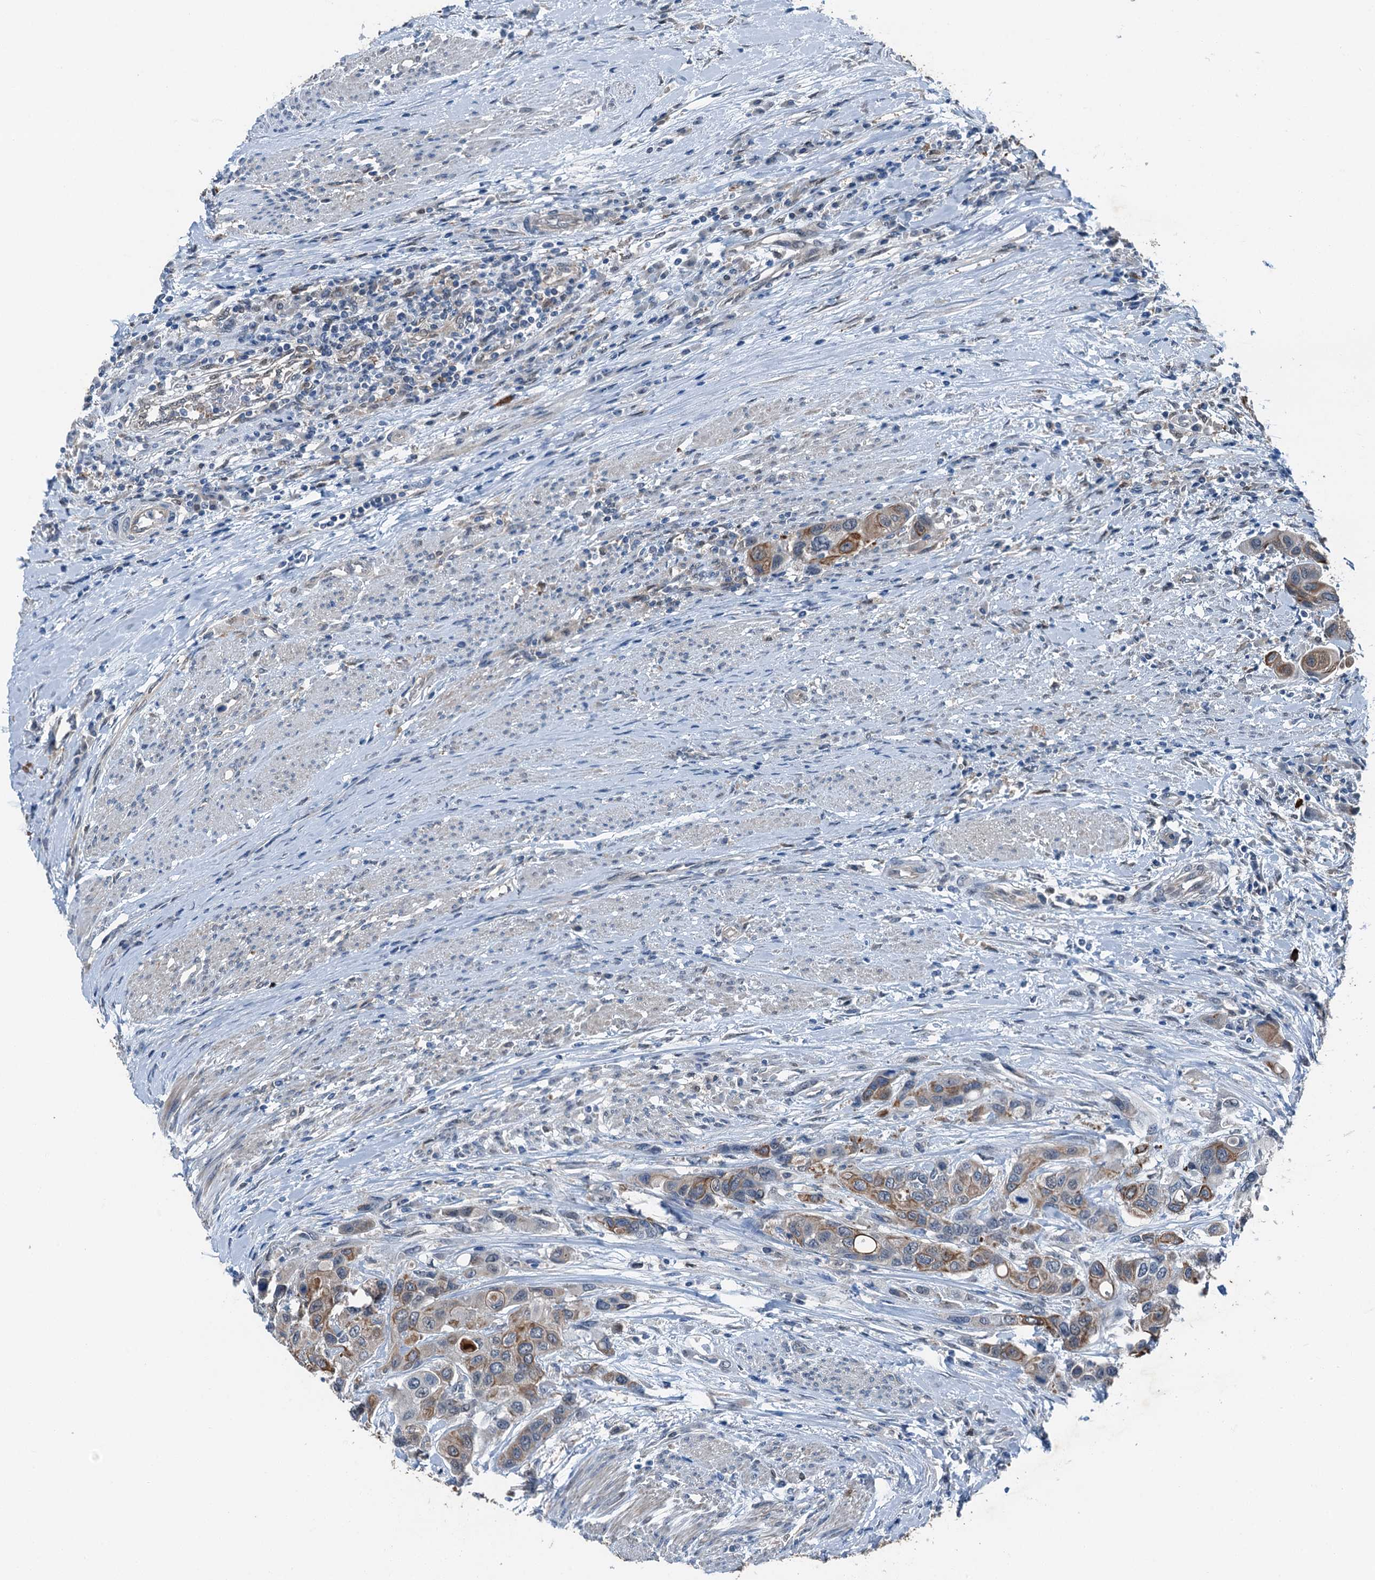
{"staining": {"intensity": "moderate", "quantity": "25%-75%", "location": "cytoplasmic/membranous"}, "tissue": "urothelial cancer", "cell_type": "Tumor cells", "image_type": "cancer", "snomed": [{"axis": "morphology", "description": "Normal tissue, NOS"}, {"axis": "morphology", "description": "Urothelial carcinoma, High grade"}, {"axis": "topography", "description": "Vascular tissue"}, {"axis": "topography", "description": "Urinary bladder"}], "caption": "This is a histology image of immunohistochemistry (IHC) staining of urothelial cancer, which shows moderate positivity in the cytoplasmic/membranous of tumor cells.", "gene": "RNH1", "patient": {"sex": "female", "age": 56}}